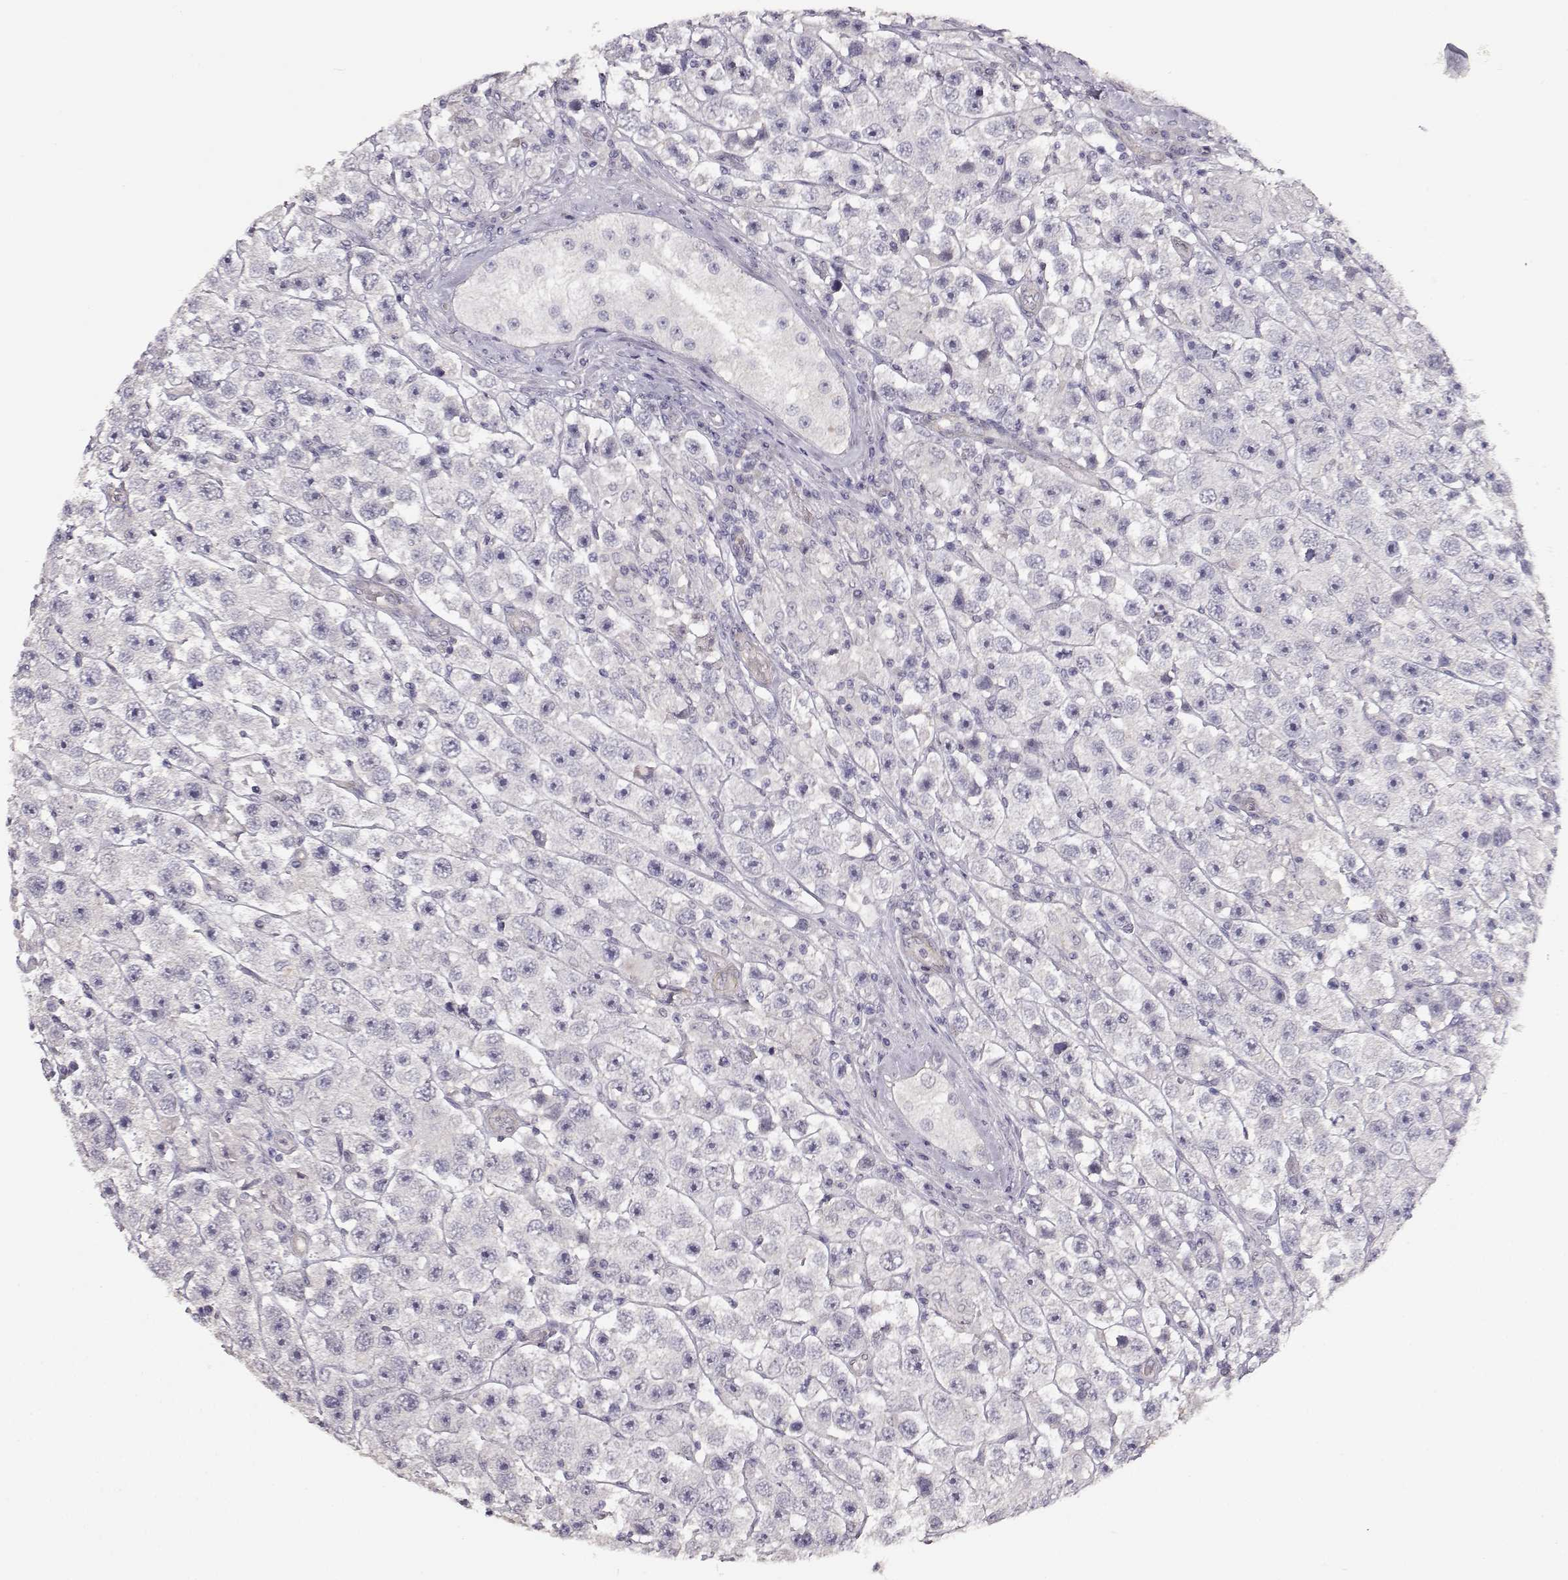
{"staining": {"intensity": "negative", "quantity": "none", "location": "none"}, "tissue": "testis cancer", "cell_type": "Tumor cells", "image_type": "cancer", "snomed": [{"axis": "morphology", "description": "Seminoma, NOS"}, {"axis": "topography", "description": "Testis"}], "caption": "A photomicrograph of testis seminoma stained for a protein shows no brown staining in tumor cells.", "gene": "LAMA5", "patient": {"sex": "male", "age": 45}}